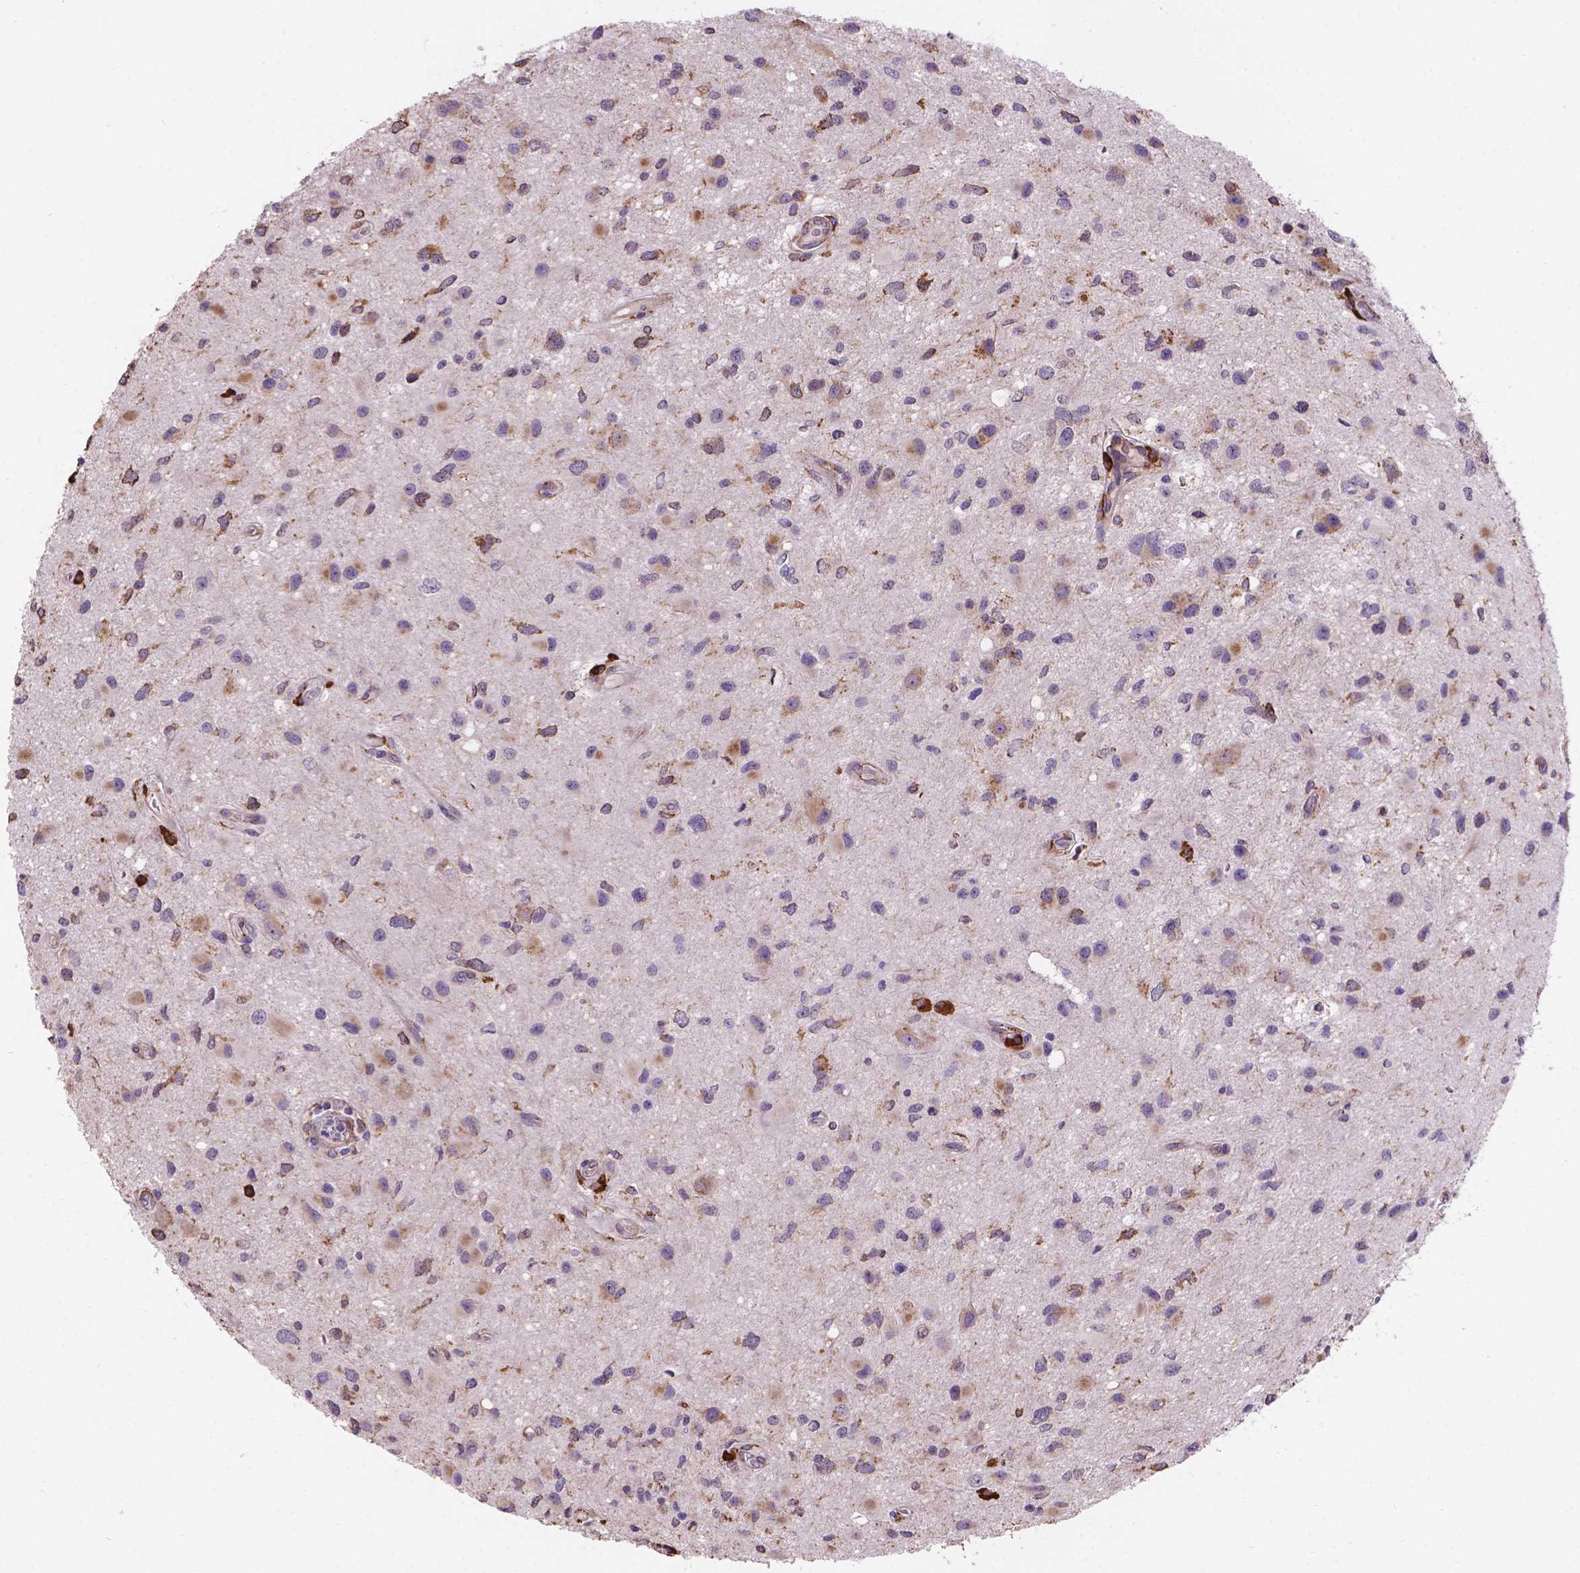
{"staining": {"intensity": "weak", "quantity": "<25%", "location": "cytoplasmic/membranous"}, "tissue": "glioma", "cell_type": "Tumor cells", "image_type": "cancer", "snomed": [{"axis": "morphology", "description": "Glioma, malignant, Low grade"}, {"axis": "topography", "description": "Brain"}], "caption": "This is an immunohistochemistry micrograph of glioma. There is no positivity in tumor cells.", "gene": "IPO11", "patient": {"sex": "female", "age": 32}}